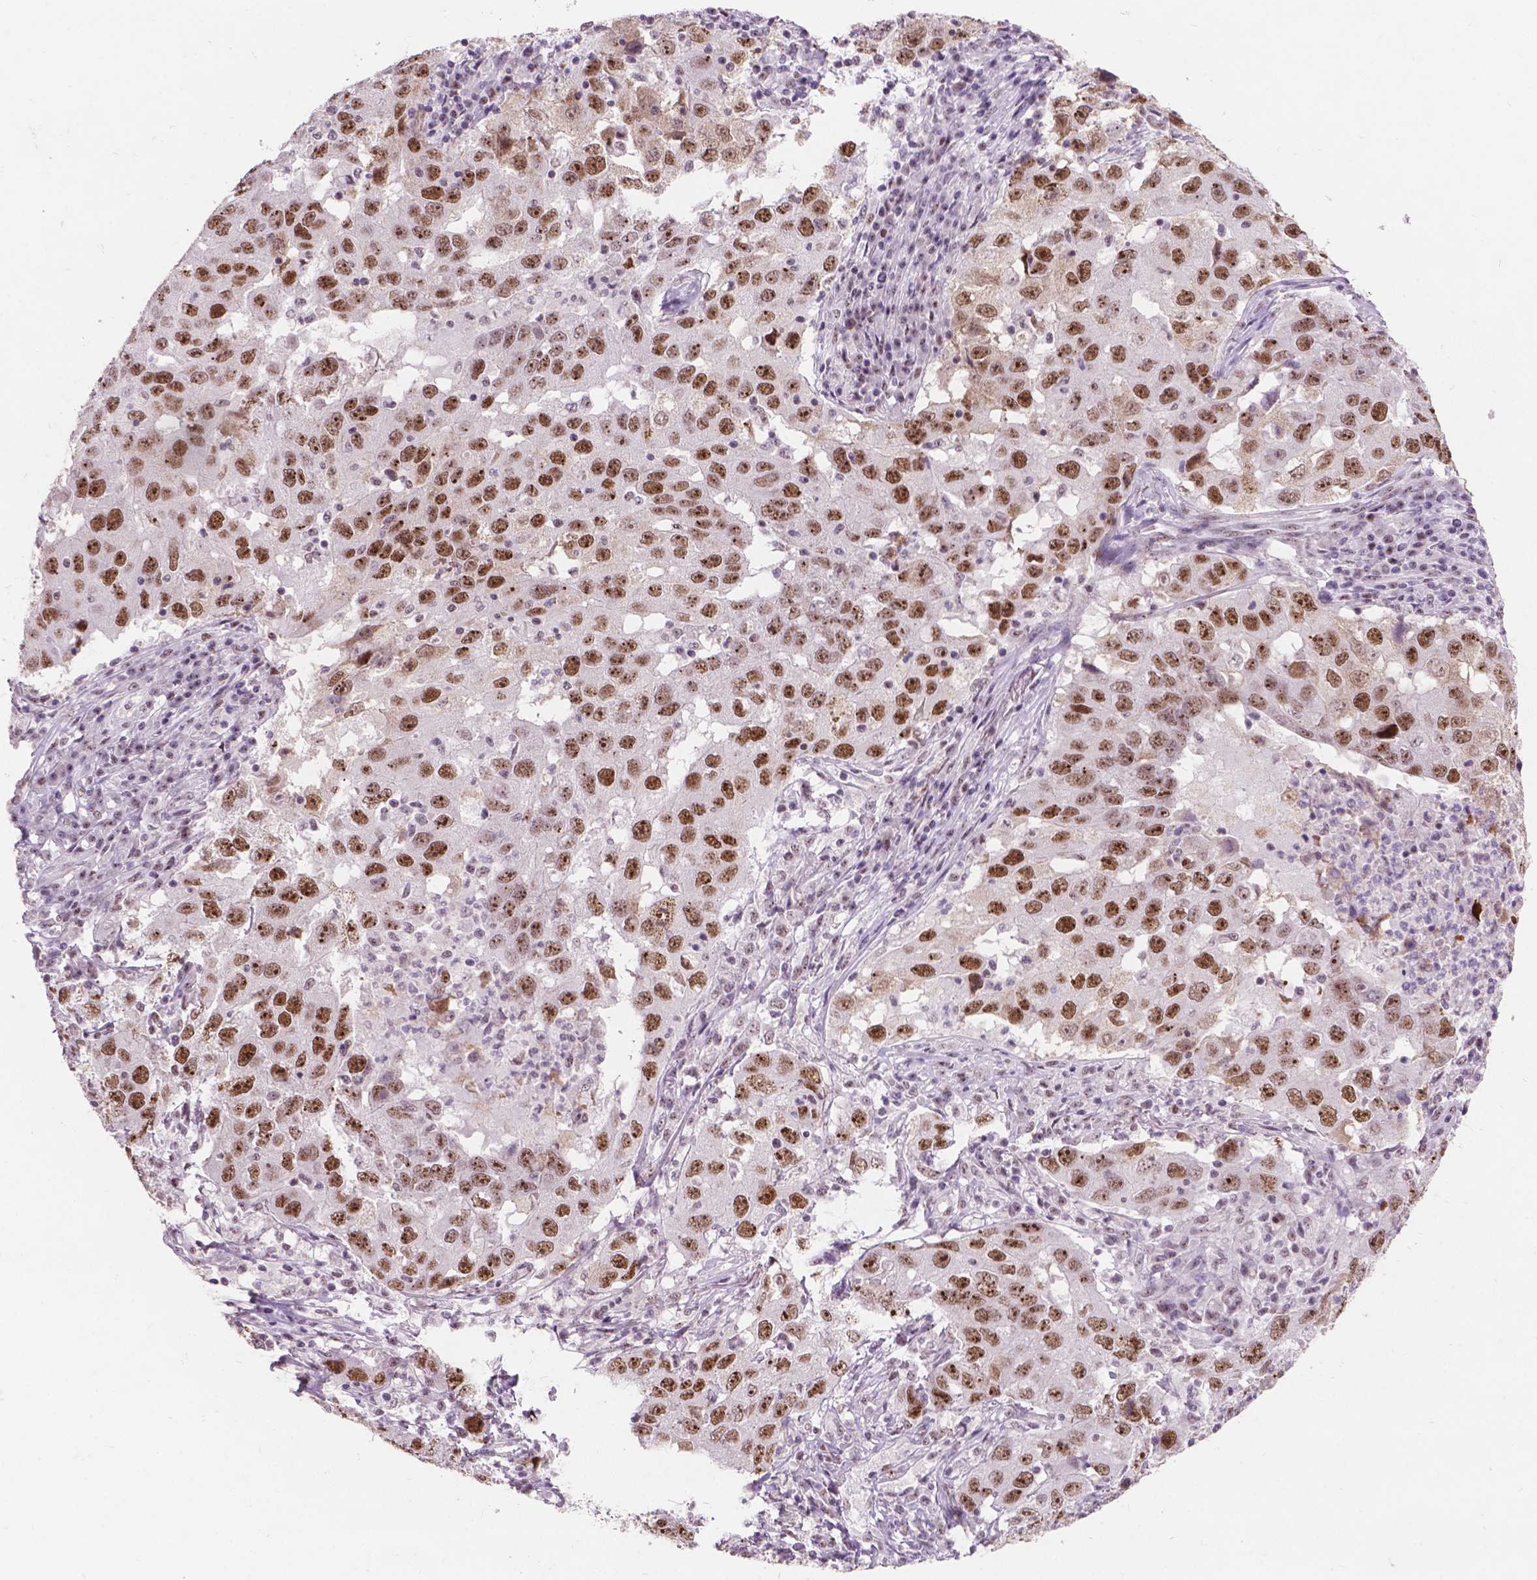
{"staining": {"intensity": "moderate", "quantity": ">75%", "location": "nuclear"}, "tissue": "lung cancer", "cell_type": "Tumor cells", "image_type": "cancer", "snomed": [{"axis": "morphology", "description": "Adenocarcinoma, NOS"}, {"axis": "topography", "description": "Lung"}], "caption": "Immunohistochemical staining of lung cancer demonstrates moderate nuclear protein positivity in approximately >75% of tumor cells.", "gene": "COIL", "patient": {"sex": "male", "age": 73}}